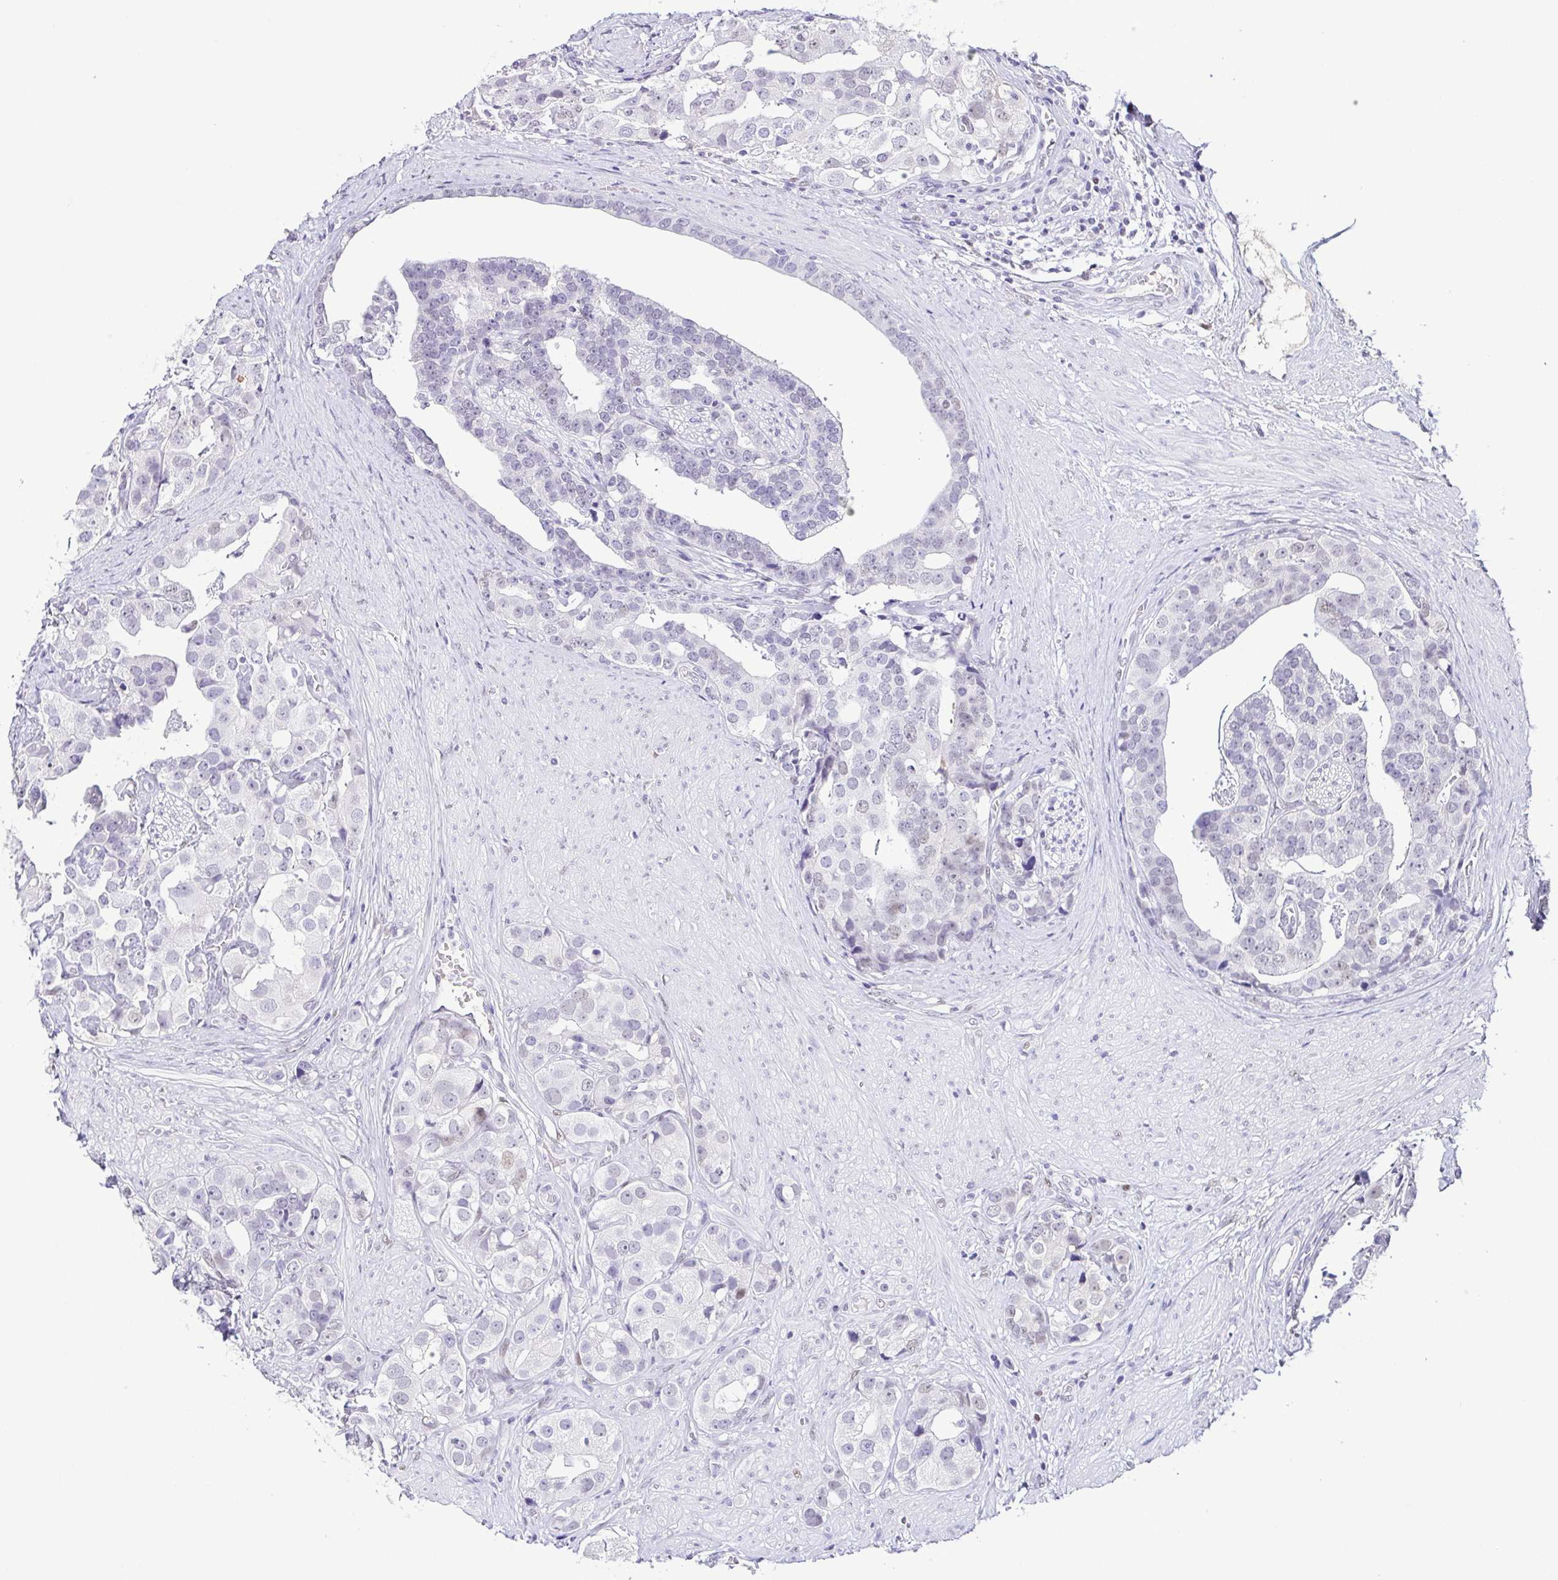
{"staining": {"intensity": "negative", "quantity": "none", "location": "none"}, "tissue": "prostate cancer", "cell_type": "Tumor cells", "image_type": "cancer", "snomed": [{"axis": "morphology", "description": "Adenocarcinoma, High grade"}, {"axis": "topography", "description": "Prostate"}], "caption": "Immunohistochemistry (IHC) image of neoplastic tissue: prostate cancer stained with DAB displays no significant protein expression in tumor cells.", "gene": "TCF3", "patient": {"sex": "male", "age": 71}}